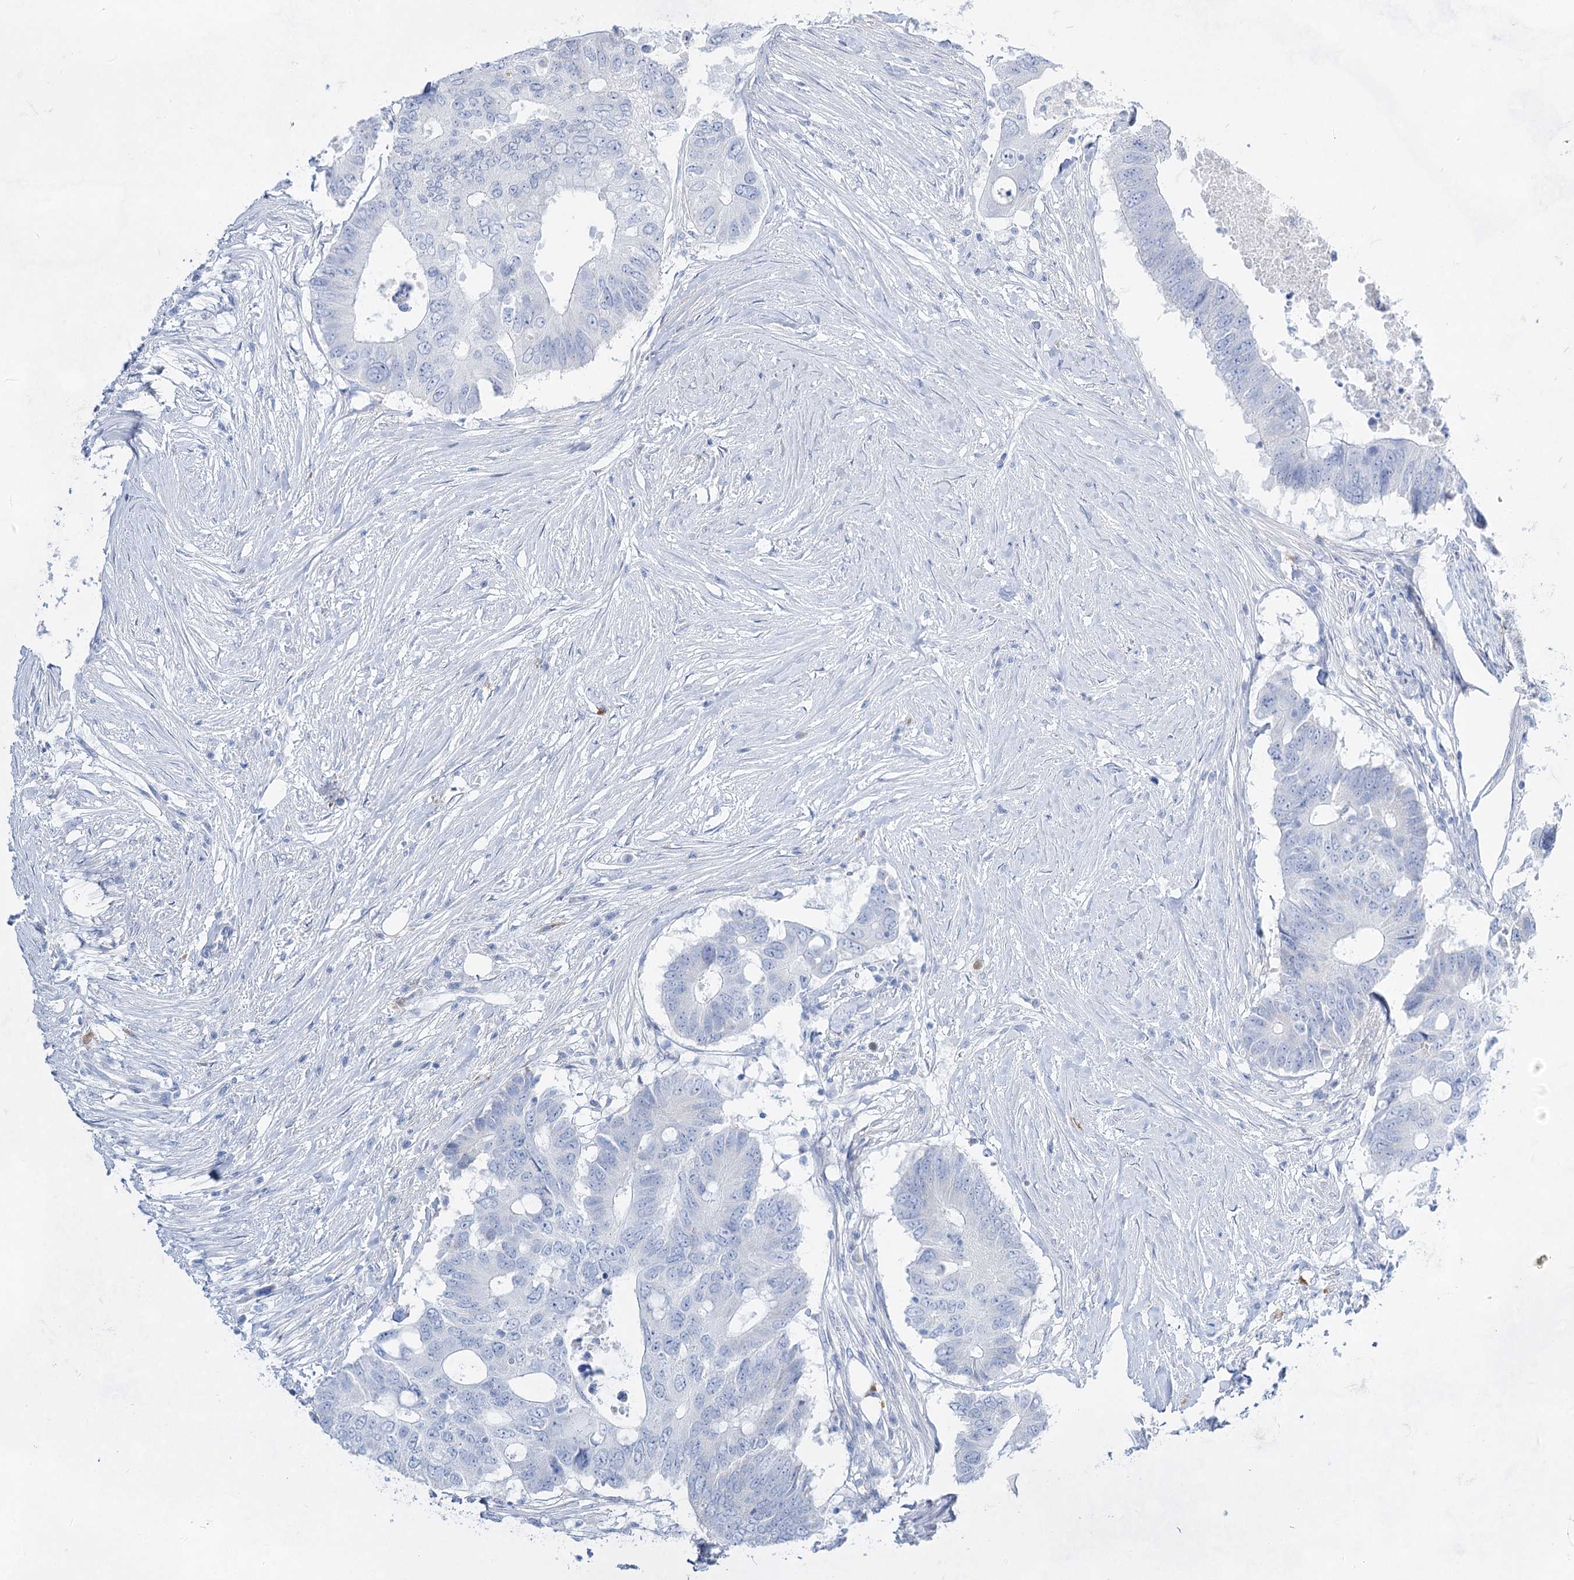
{"staining": {"intensity": "negative", "quantity": "none", "location": "none"}, "tissue": "colorectal cancer", "cell_type": "Tumor cells", "image_type": "cancer", "snomed": [{"axis": "morphology", "description": "Adenocarcinoma, NOS"}, {"axis": "topography", "description": "Colon"}], "caption": "Image shows no protein expression in tumor cells of colorectal cancer tissue.", "gene": "ACRV1", "patient": {"sex": "male", "age": 71}}